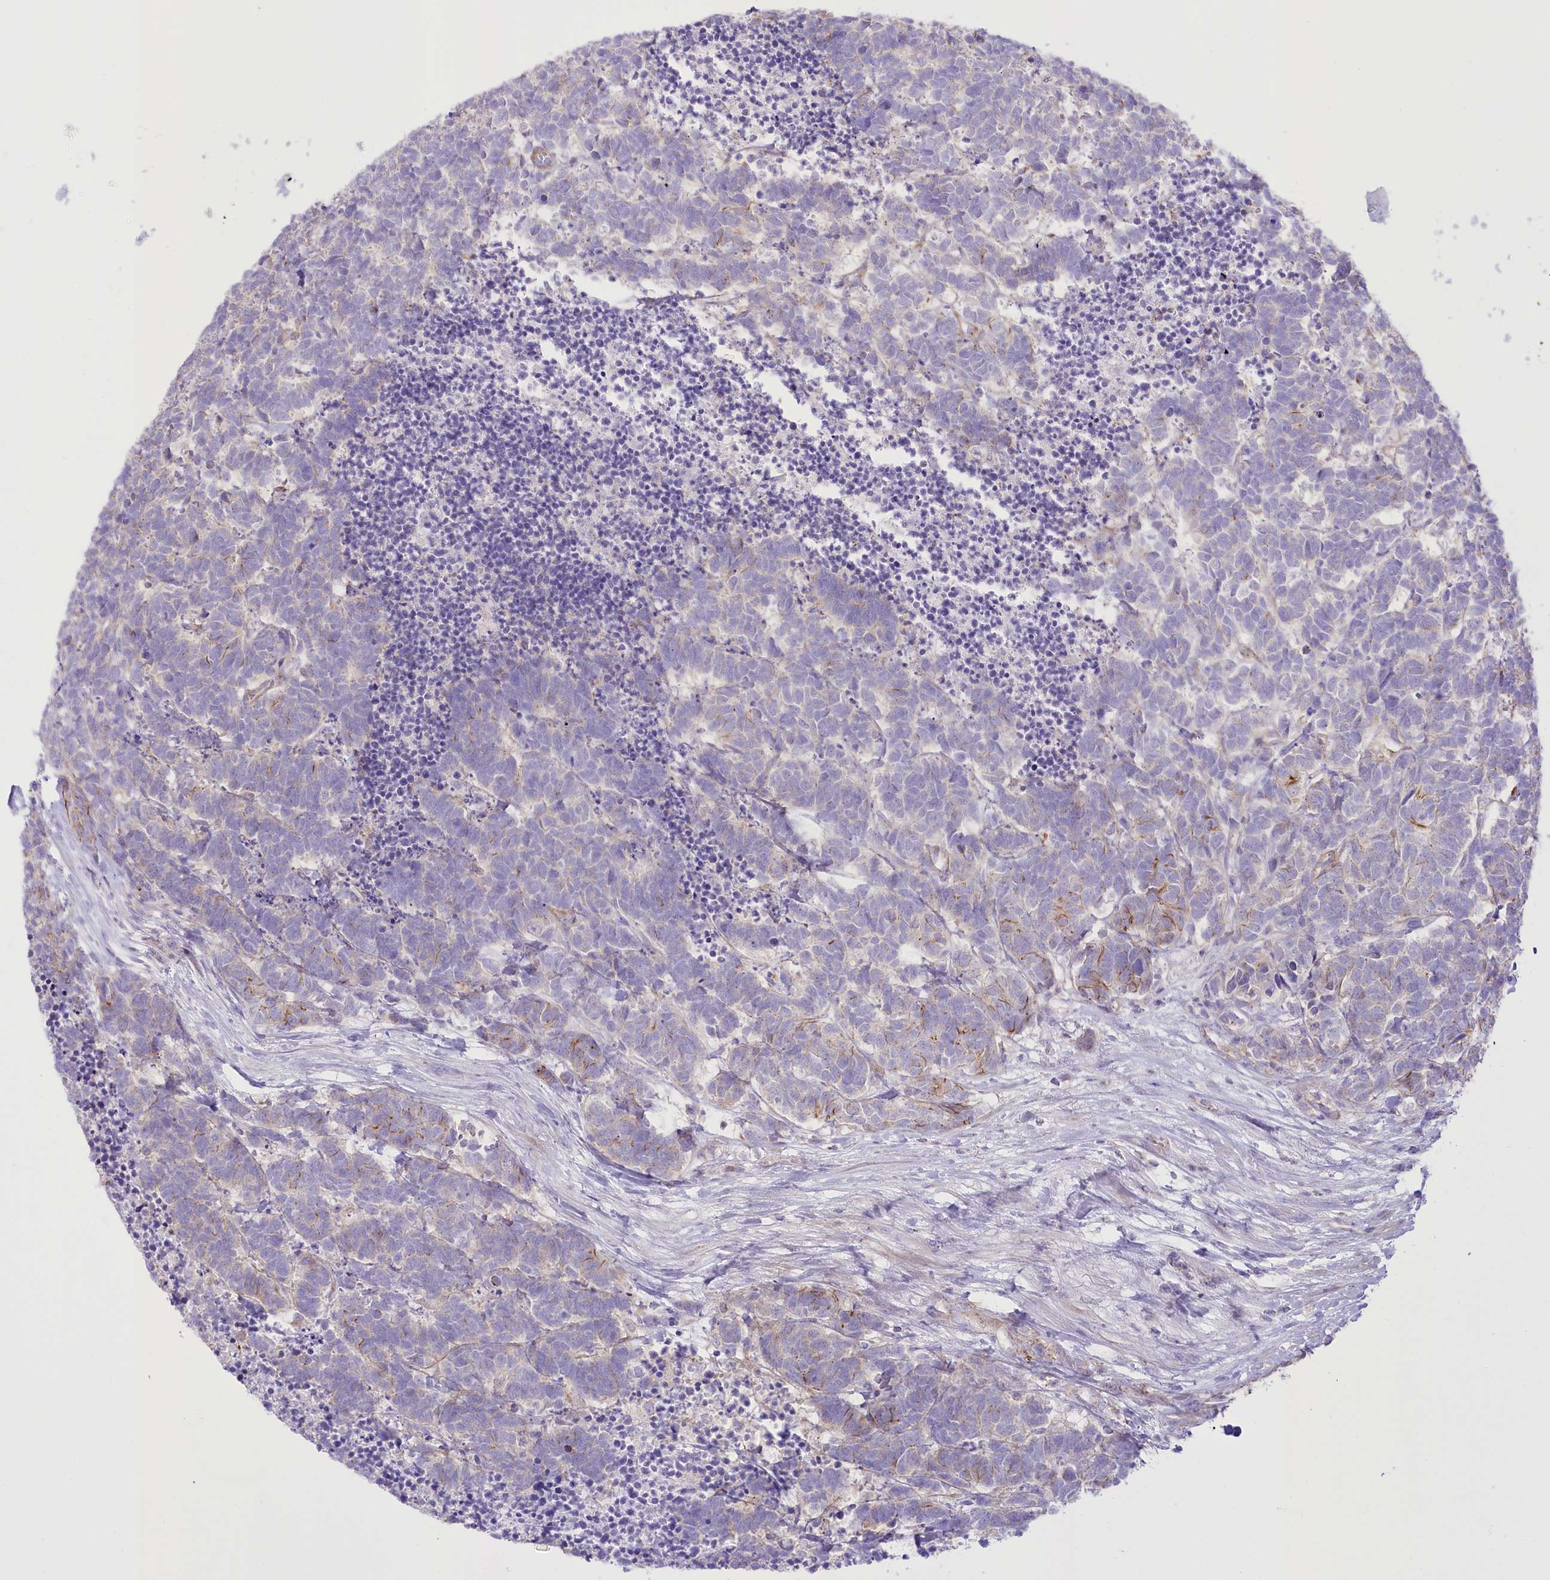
{"staining": {"intensity": "moderate", "quantity": "<25%", "location": "cytoplasmic/membranous"}, "tissue": "carcinoid", "cell_type": "Tumor cells", "image_type": "cancer", "snomed": [{"axis": "morphology", "description": "Carcinoma, NOS"}, {"axis": "morphology", "description": "Carcinoid, malignant, NOS"}, {"axis": "topography", "description": "Urinary bladder"}], "caption": "Protein staining of carcinoid tissue demonstrates moderate cytoplasmic/membranous staining in about <25% of tumor cells.", "gene": "FAM216A", "patient": {"sex": "male", "age": 57}}